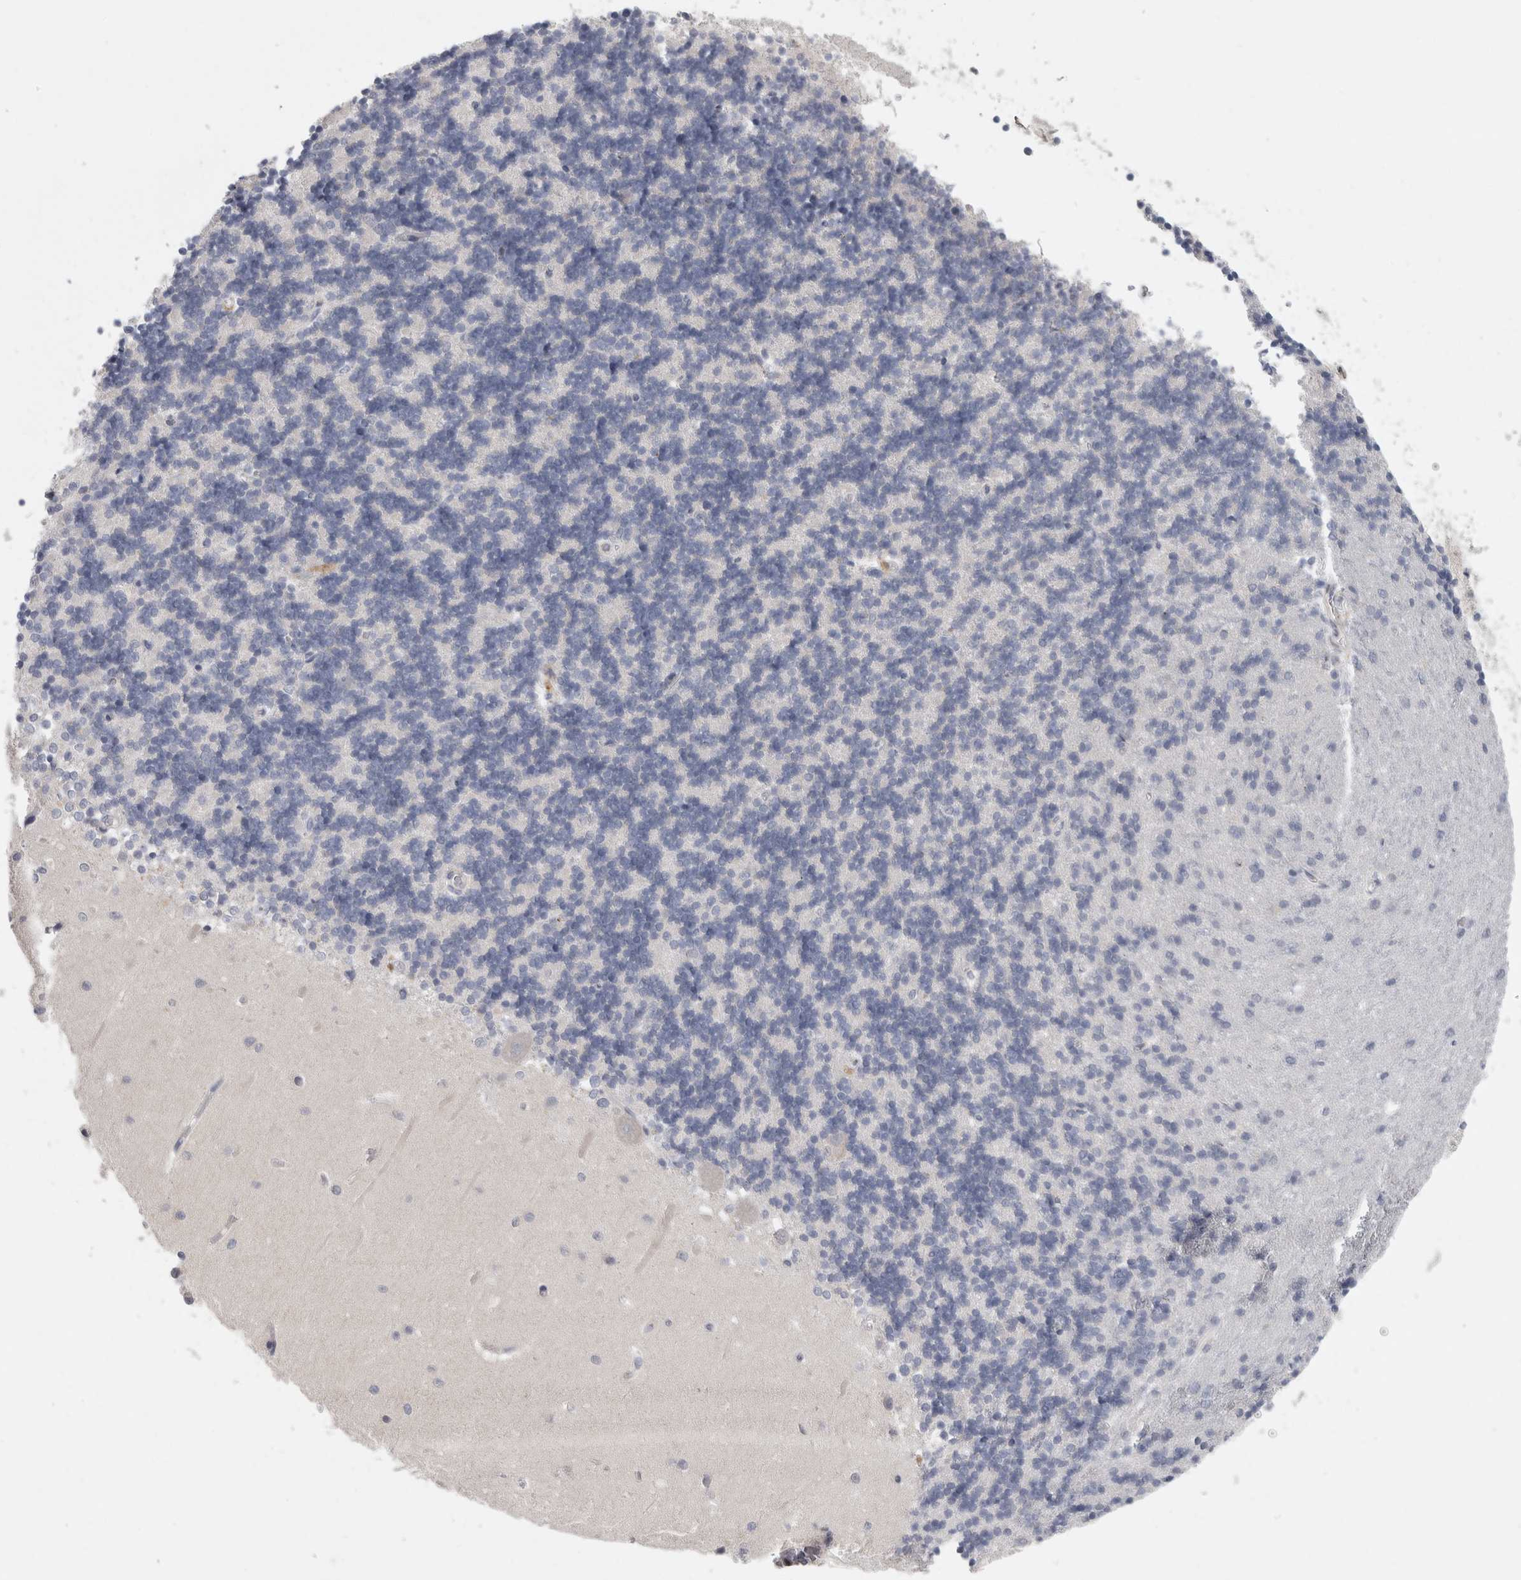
{"staining": {"intensity": "negative", "quantity": "none", "location": "none"}, "tissue": "cerebellum", "cell_type": "Cells in granular layer", "image_type": "normal", "snomed": [{"axis": "morphology", "description": "Normal tissue, NOS"}, {"axis": "topography", "description": "Cerebellum"}], "caption": "Unremarkable cerebellum was stained to show a protein in brown. There is no significant staining in cells in granular layer. The staining was performed using DAB (3,3'-diaminobenzidine) to visualize the protein expression in brown, while the nuclei were stained in blue with hematoxylin (Magnification: 20x).", "gene": "MGAT1", "patient": {"sex": "male", "age": 37}}